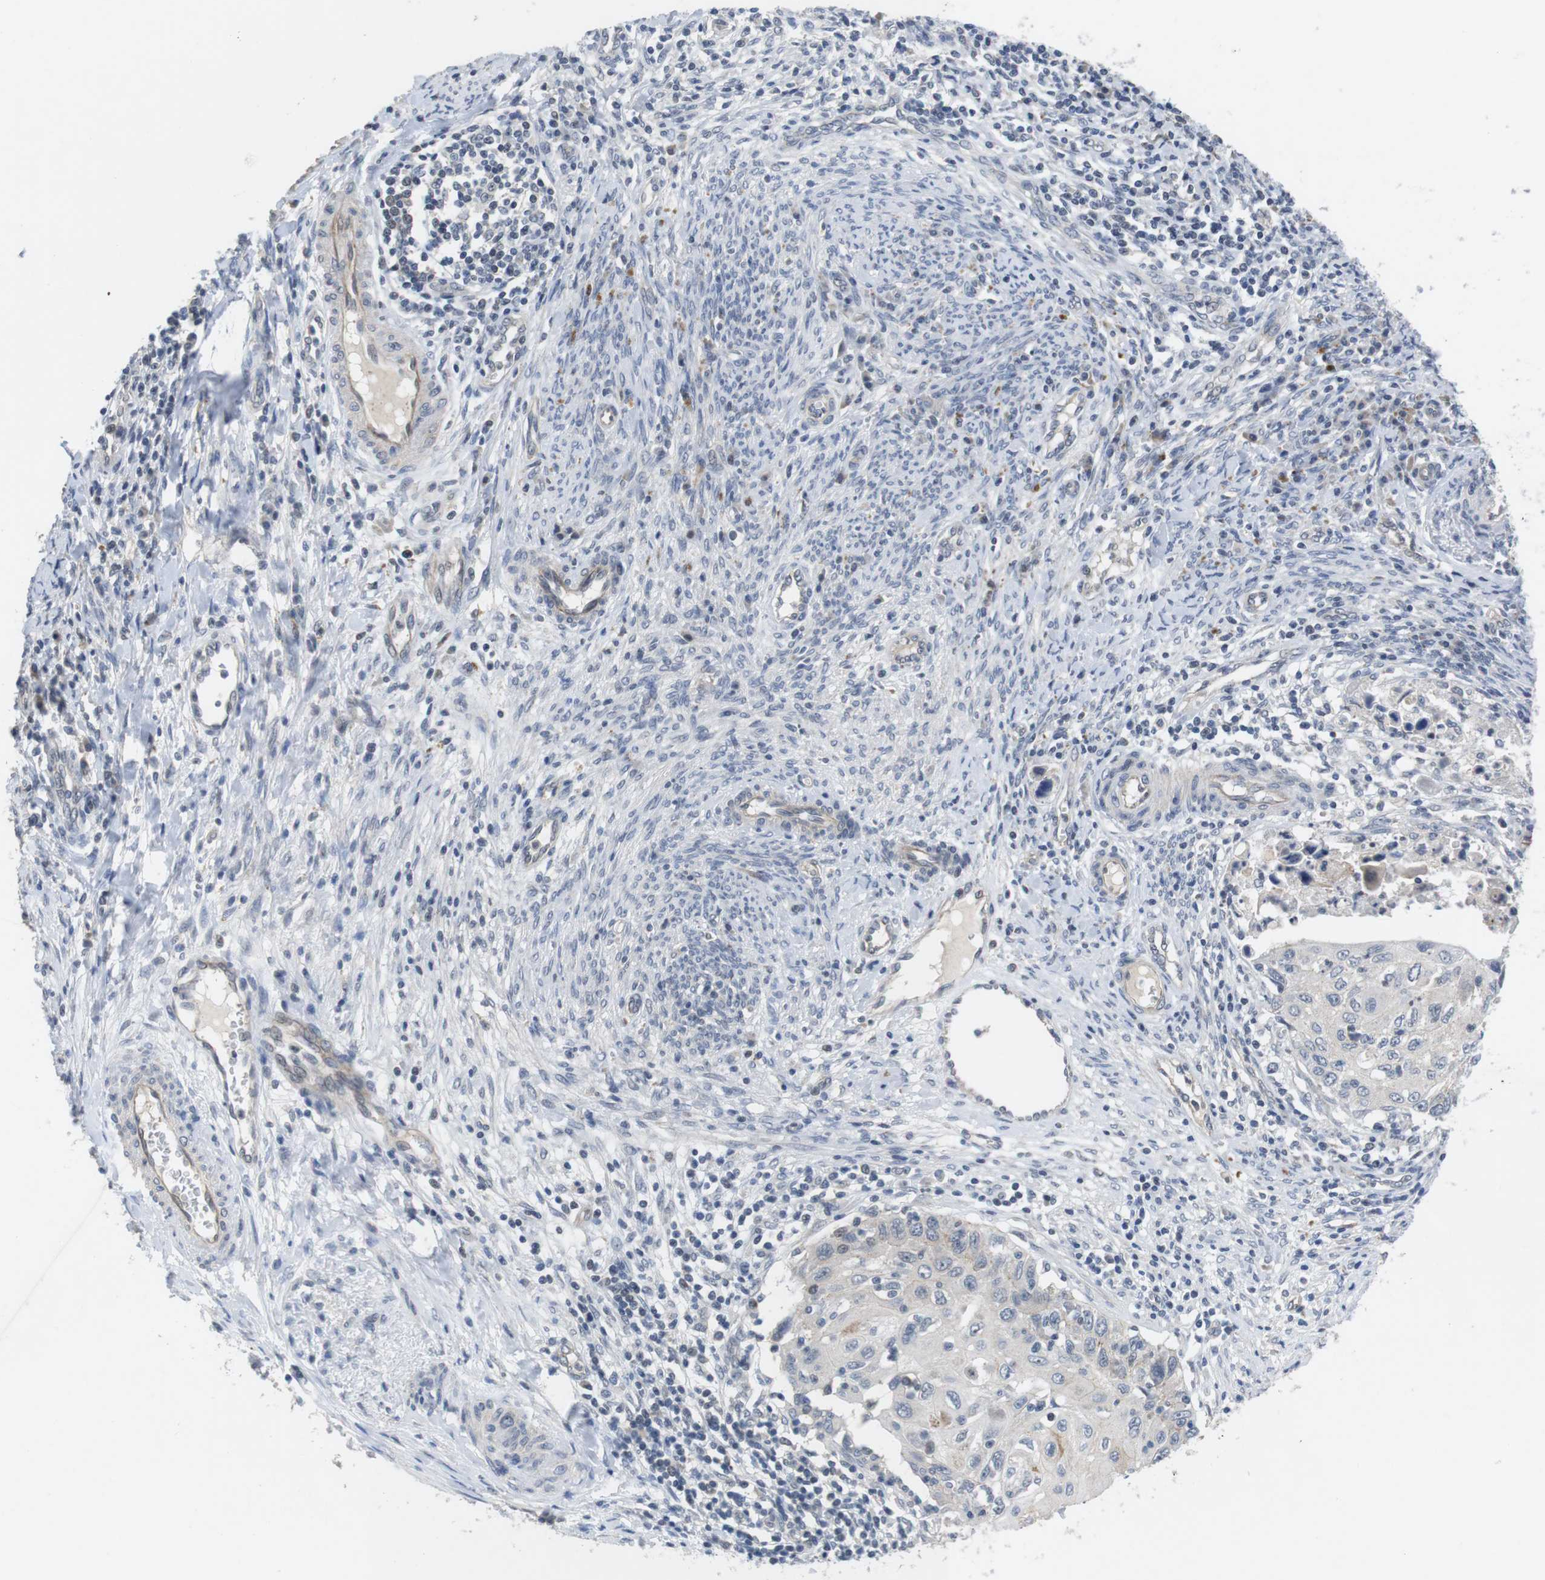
{"staining": {"intensity": "negative", "quantity": "none", "location": "none"}, "tissue": "cervical cancer", "cell_type": "Tumor cells", "image_type": "cancer", "snomed": [{"axis": "morphology", "description": "Squamous cell carcinoma, NOS"}, {"axis": "topography", "description": "Cervix"}], "caption": "Immunohistochemistry (IHC) histopathology image of neoplastic tissue: cervical cancer stained with DAB (3,3'-diaminobenzidine) displays no significant protein staining in tumor cells.", "gene": "NECTIN1", "patient": {"sex": "female", "age": 70}}